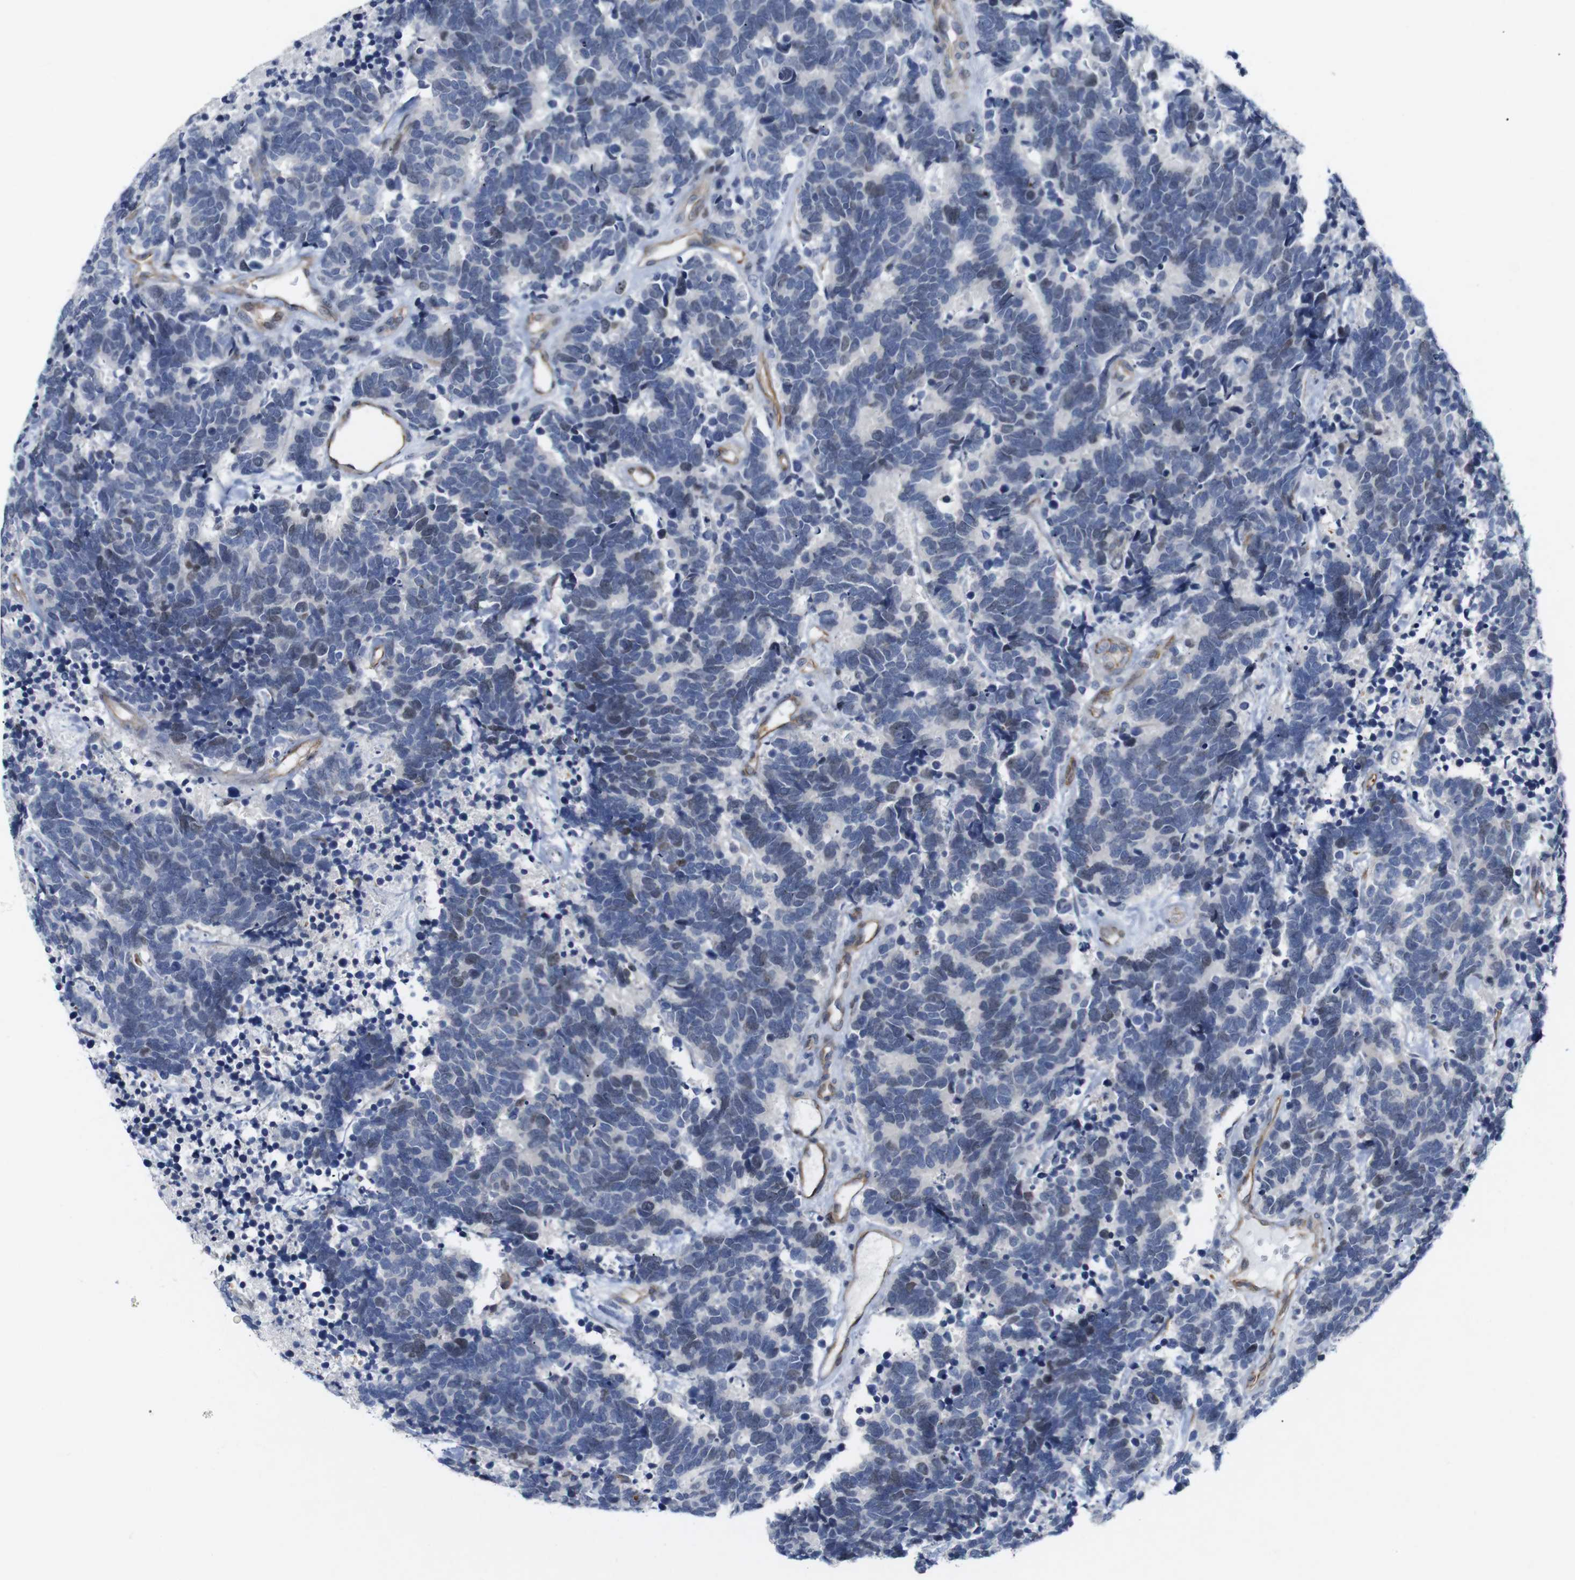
{"staining": {"intensity": "negative", "quantity": "none", "location": "none"}, "tissue": "carcinoid", "cell_type": "Tumor cells", "image_type": "cancer", "snomed": [{"axis": "morphology", "description": "Carcinoma, NOS"}, {"axis": "morphology", "description": "Carcinoid, malignant, NOS"}, {"axis": "topography", "description": "Urinary bladder"}], "caption": "A histopathology image of human carcinoma is negative for staining in tumor cells.", "gene": "CYB561", "patient": {"sex": "male", "age": 57}}